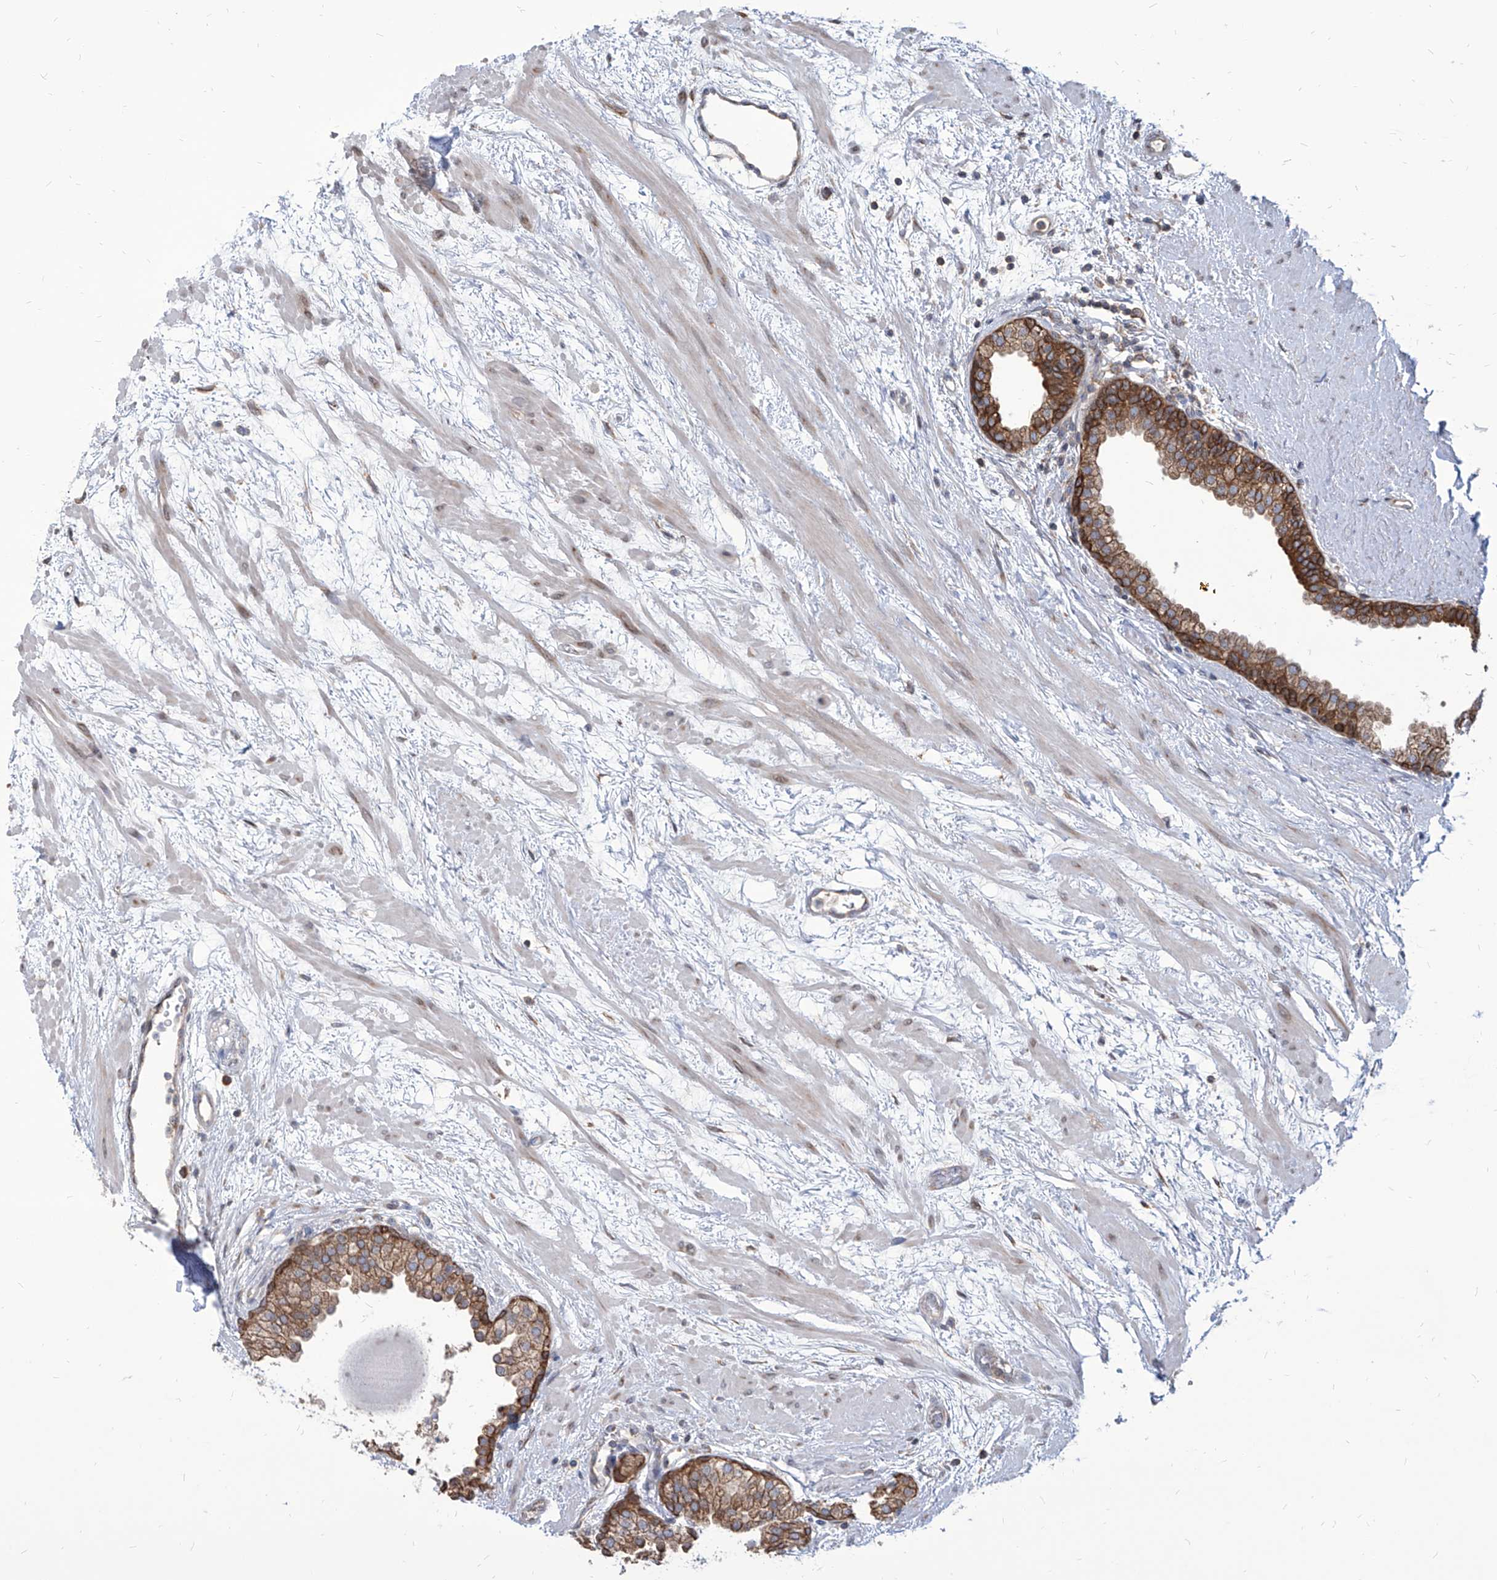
{"staining": {"intensity": "moderate", "quantity": "25%-75%", "location": "cytoplasmic/membranous"}, "tissue": "prostate", "cell_type": "Glandular cells", "image_type": "normal", "snomed": [{"axis": "morphology", "description": "Normal tissue, NOS"}, {"axis": "topography", "description": "Prostate"}], "caption": "This image reveals immunohistochemistry (IHC) staining of benign prostate, with medium moderate cytoplasmic/membranous staining in about 25%-75% of glandular cells.", "gene": "FAM83B", "patient": {"sex": "male", "age": 48}}